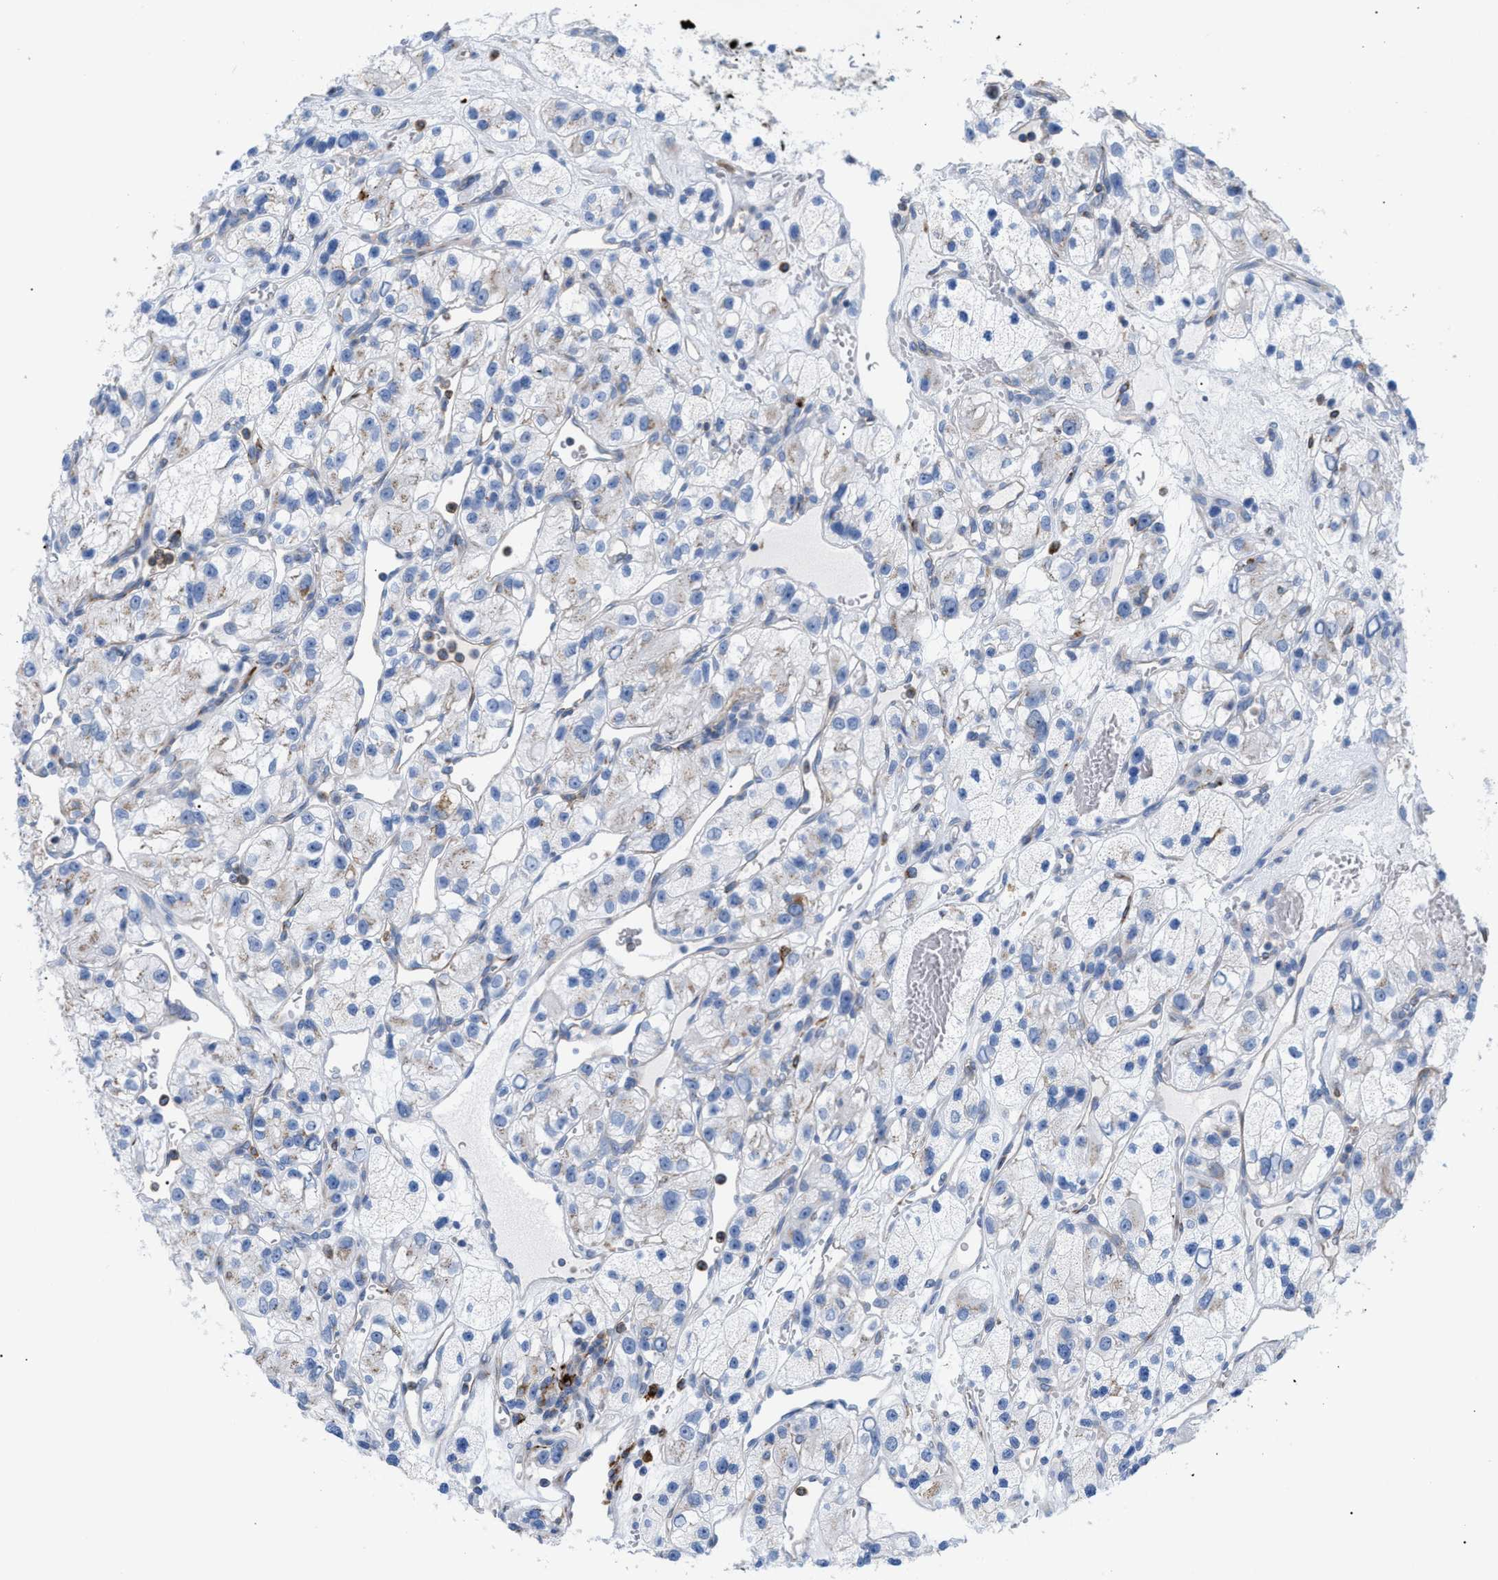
{"staining": {"intensity": "negative", "quantity": "none", "location": "none"}, "tissue": "renal cancer", "cell_type": "Tumor cells", "image_type": "cancer", "snomed": [{"axis": "morphology", "description": "Adenocarcinoma, NOS"}, {"axis": "topography", "description": "Kidney"}], "caption": "Tumor cells show no significant protein staining in adenocarcinoma (renal).", "gene": "TACC3", "patient": {"sex": "female", "age": 57}}